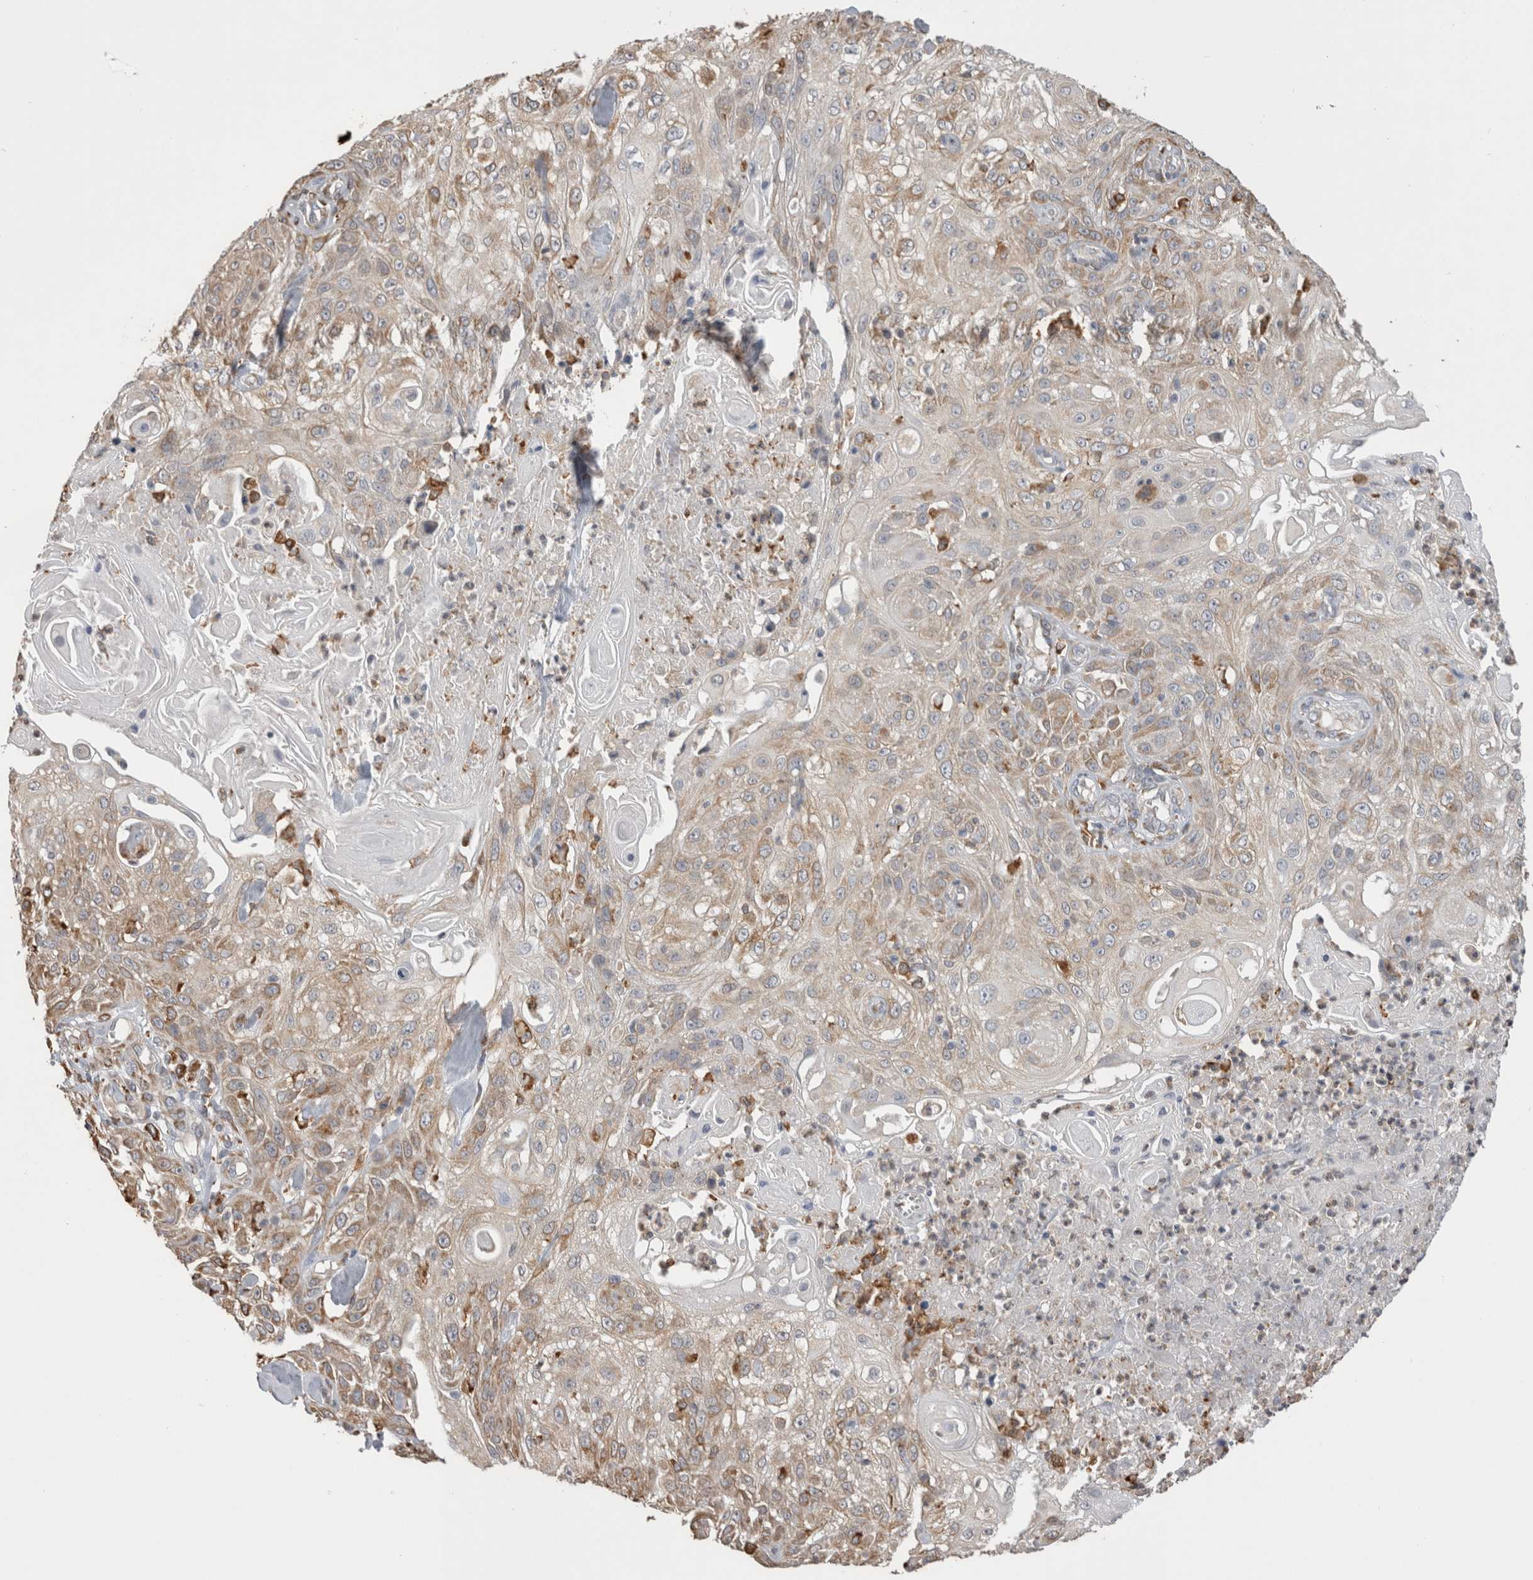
{"staining": {"intensity": "weak", "quantity": ">75%", "location": "cytoplasmic/membranous"}, "tissue": "skin cancer", "cell_type": "Tumor cells", "image_type": "cancer", "snomed": [{"axis": "morphology", "description": "Squamous cell carcinoma, NOS"}, {"axis": "topography", "description": "Skin"}], "caption": "Human skin cancer stained for a protein (brown) exhibits weak cytoplasmic/membranous positive staining in approximately >75% of tumor cells.", "gene": "LRPAP1", "patient": {"sex": "male", "age": 75}}